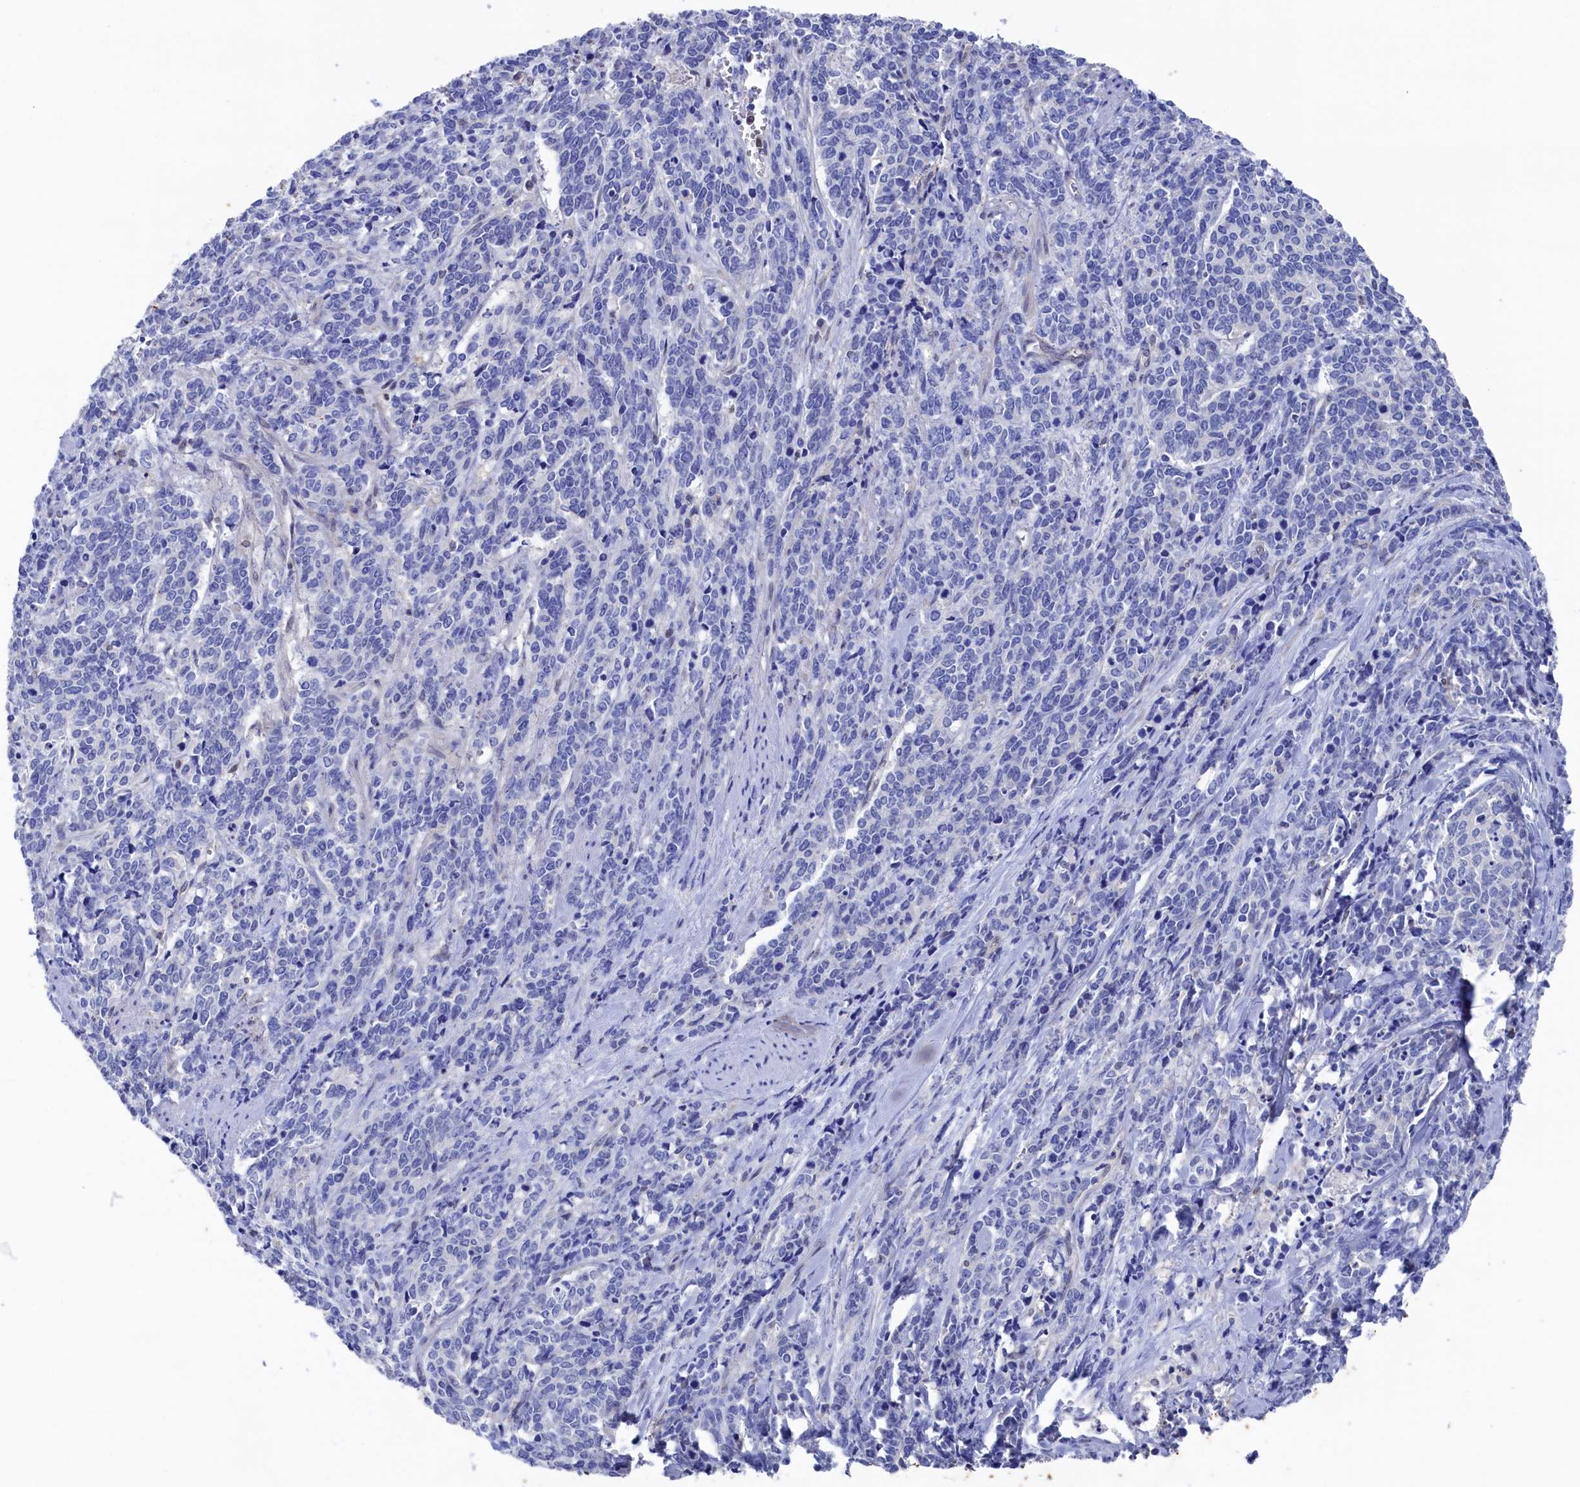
{"staining": {"intensity": "negative", "quantity": "none", "location": "none"}, "tissue": "cervical cancer", "cell_type": "Tumor cells", "image_type": "cancer", "snomed": [{"axis": "morphology", "description": "Squamous cell carcinoma, NOS"}, {"axis": "topography", "description": "Cervix"}], "caption": "Immunohistochemical staining of human cervical cancer displays no significant positivity in tumor cells.", "gene": "RNH1", "patient": {"sex": "female", "age": 60}}